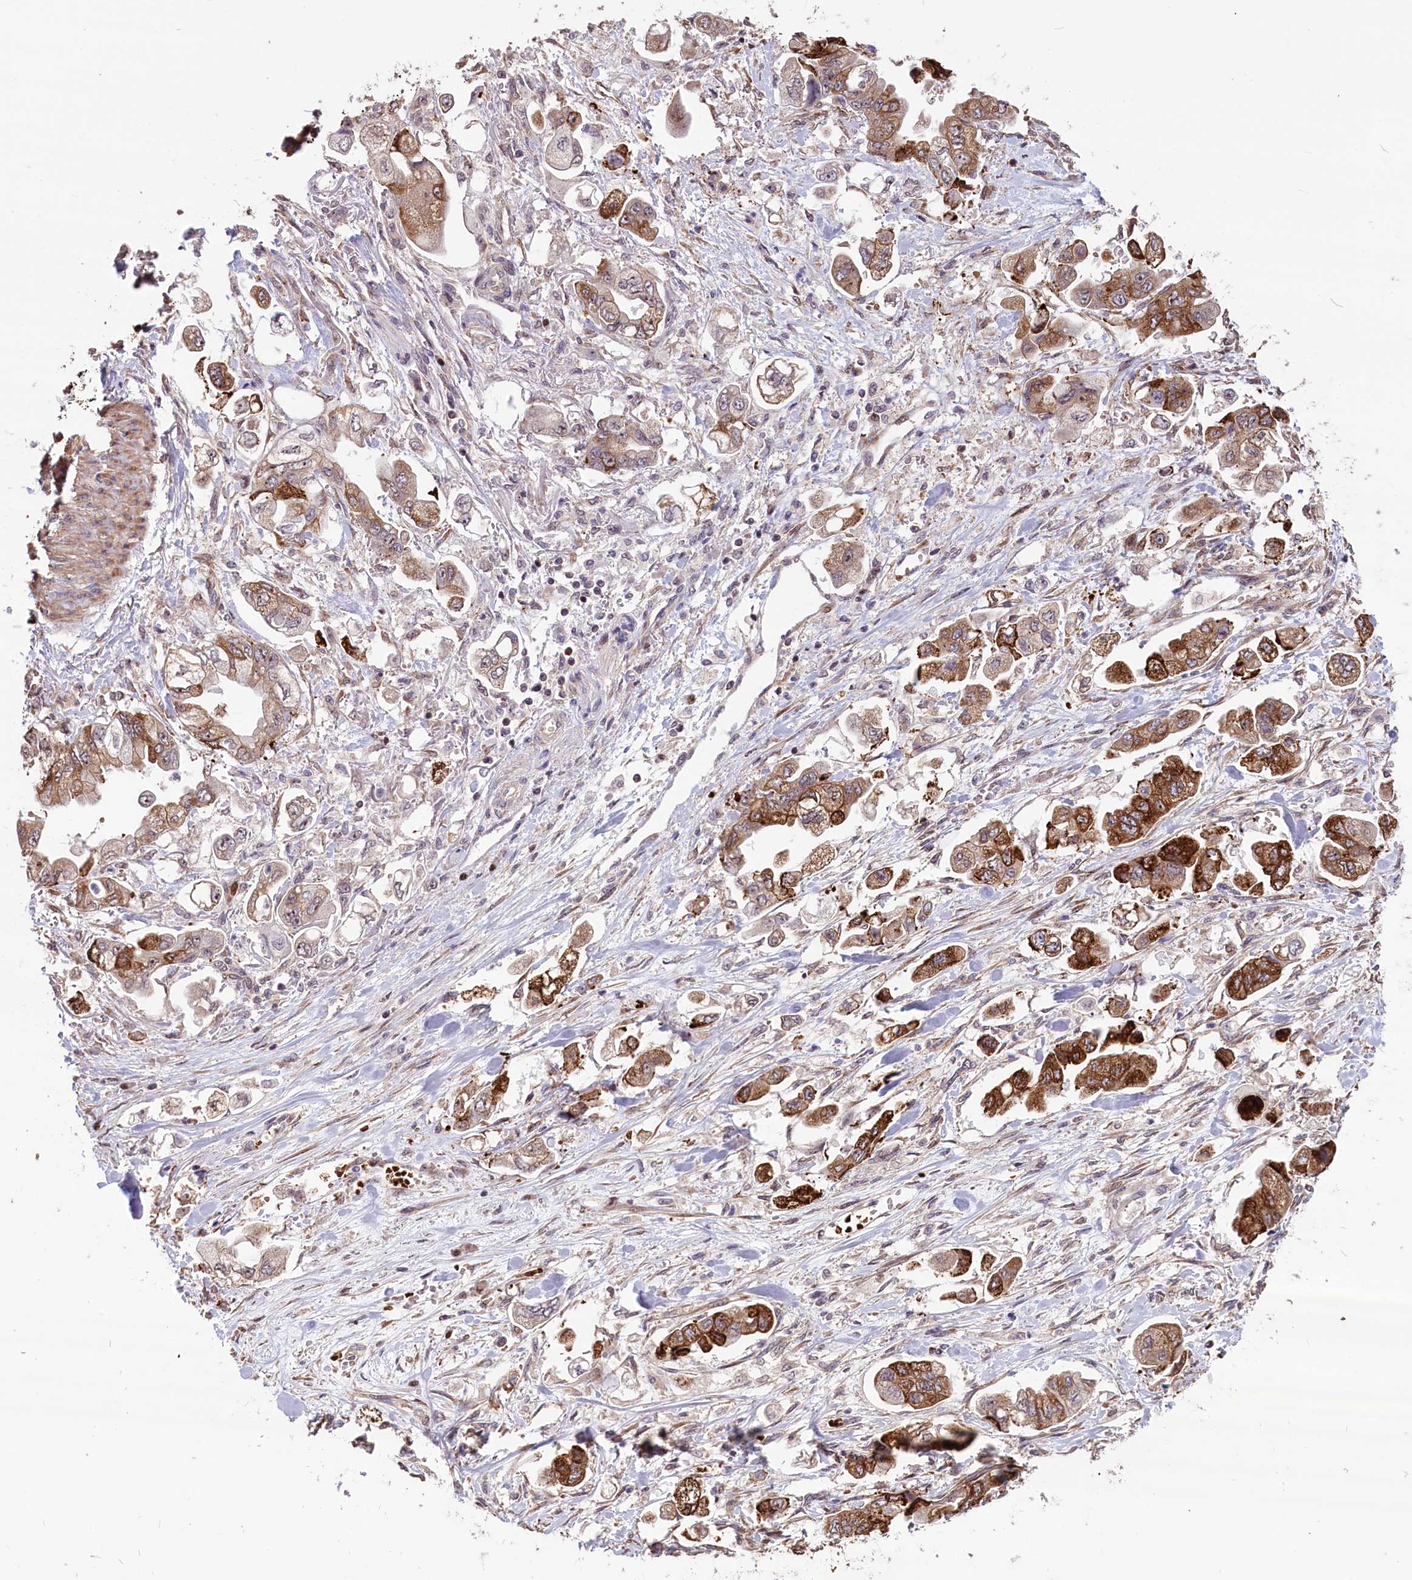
{"staining": {"intensity": "strong", "quantity": "25%-75%", "location": "cytoplasmic/membranous"}, "tissue": "stomach cancer", "cell_type": "Tumor cells", "image_type": "cancer", "snomed": [{"axis": "morphology", "description": "Adenocarcinoma, NOS"}, {"axis": "topography", "description": "Stomach"}], "caption": "Stomach cancer stained for a protein (brown) exhibits strong cytoplasmic/membranous positive positivity in approximately 25%-75% of tumor cells.", "gene": "SHFL", "patient": {"sex": "male", "age": 62}}